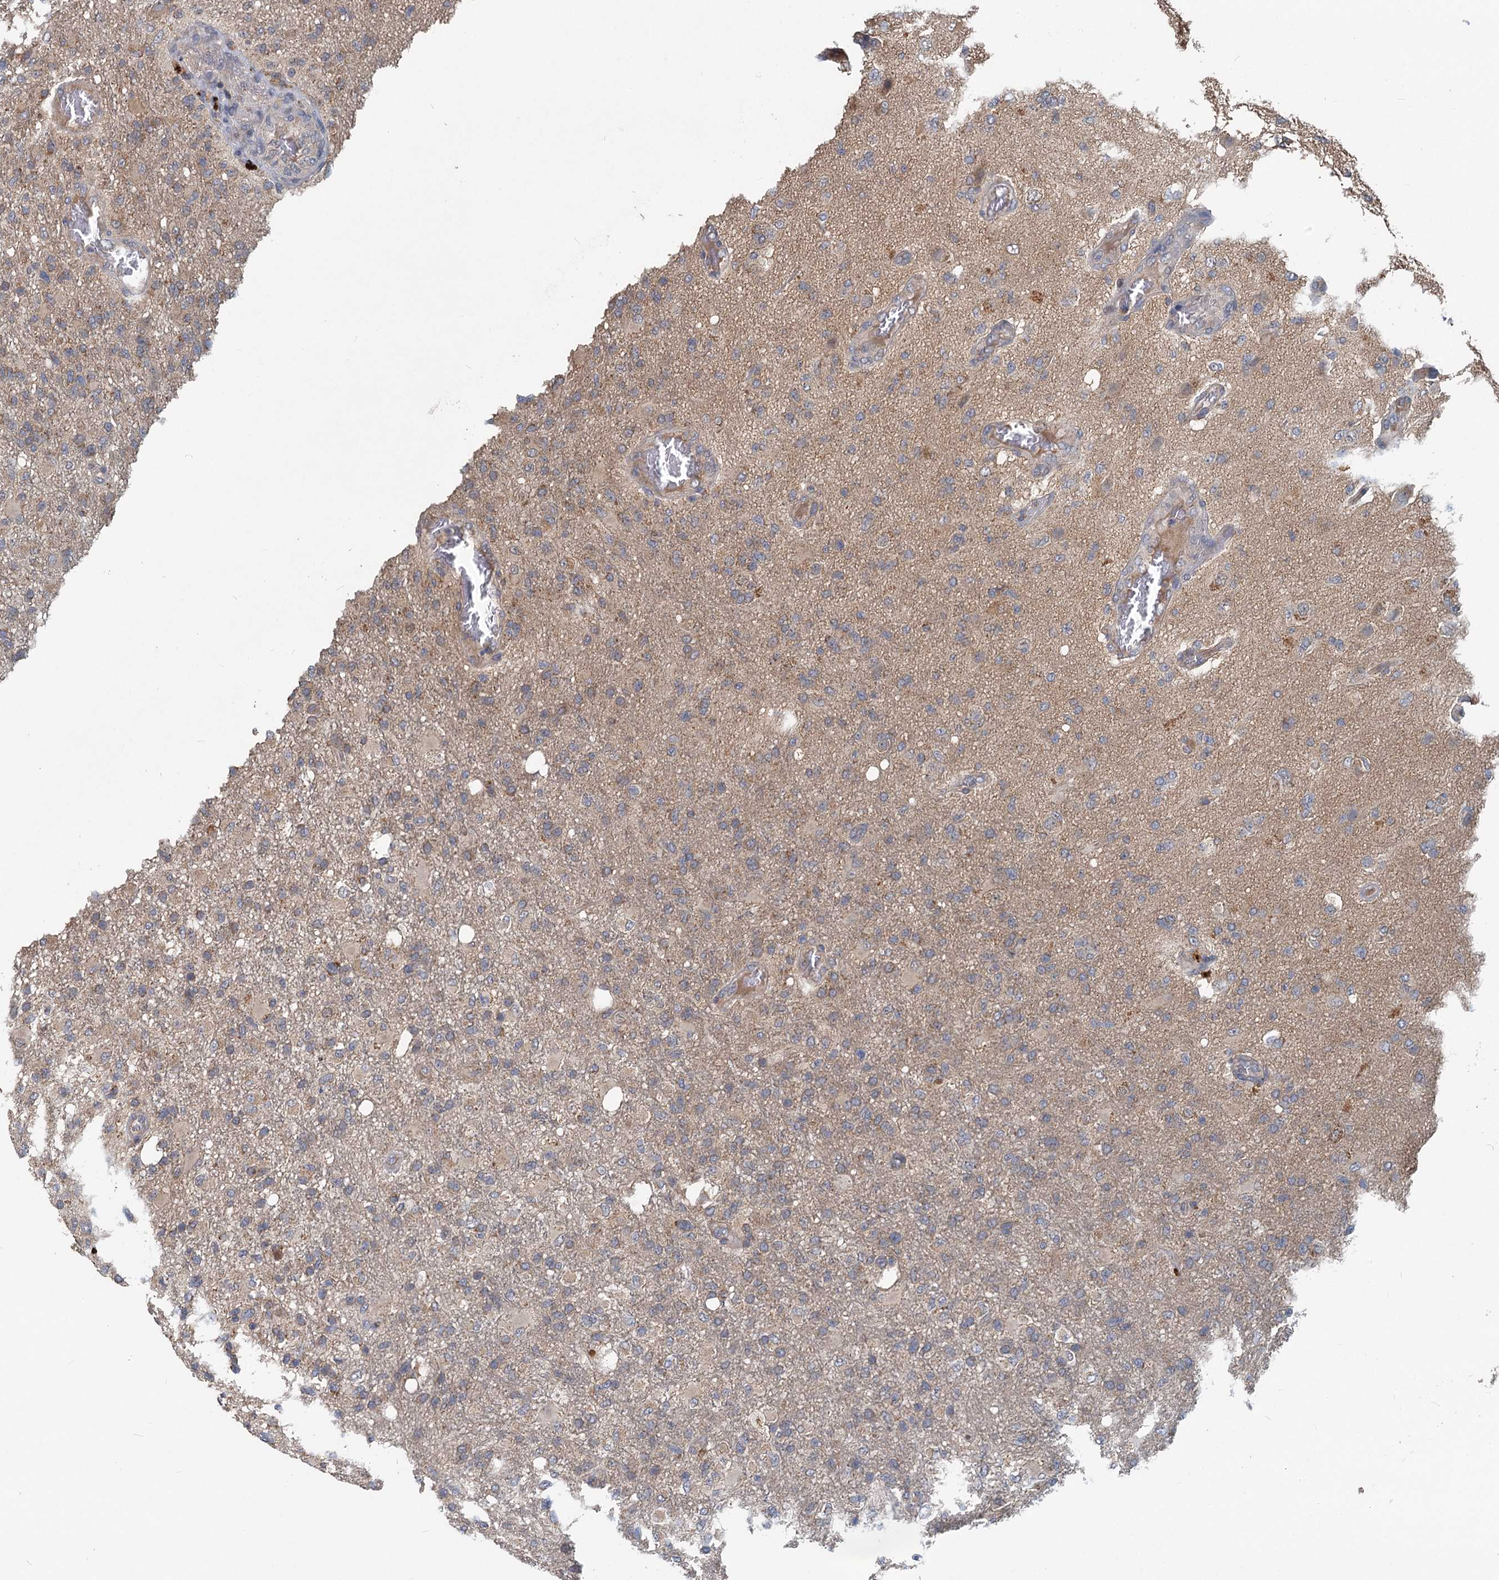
{"staining": {"intensity": "weak", "quantity": "<25%", "location": "cytoplasmic/membranous"}, "tissue": "glioma", "cell_type": "Tumor cells", "image_type": "cancer", "snomed": [{"axis": "morphology", "description": "Glioma, malignant, High grade"}, {"axis": "topography", "description": "Brain"}], "caption": "High-grade glioma (malignant) stained for a protein using IHC displays no staining tumor cells.", "gene": "OTUB1", "patient": {"sex": "female", "age": 74}}